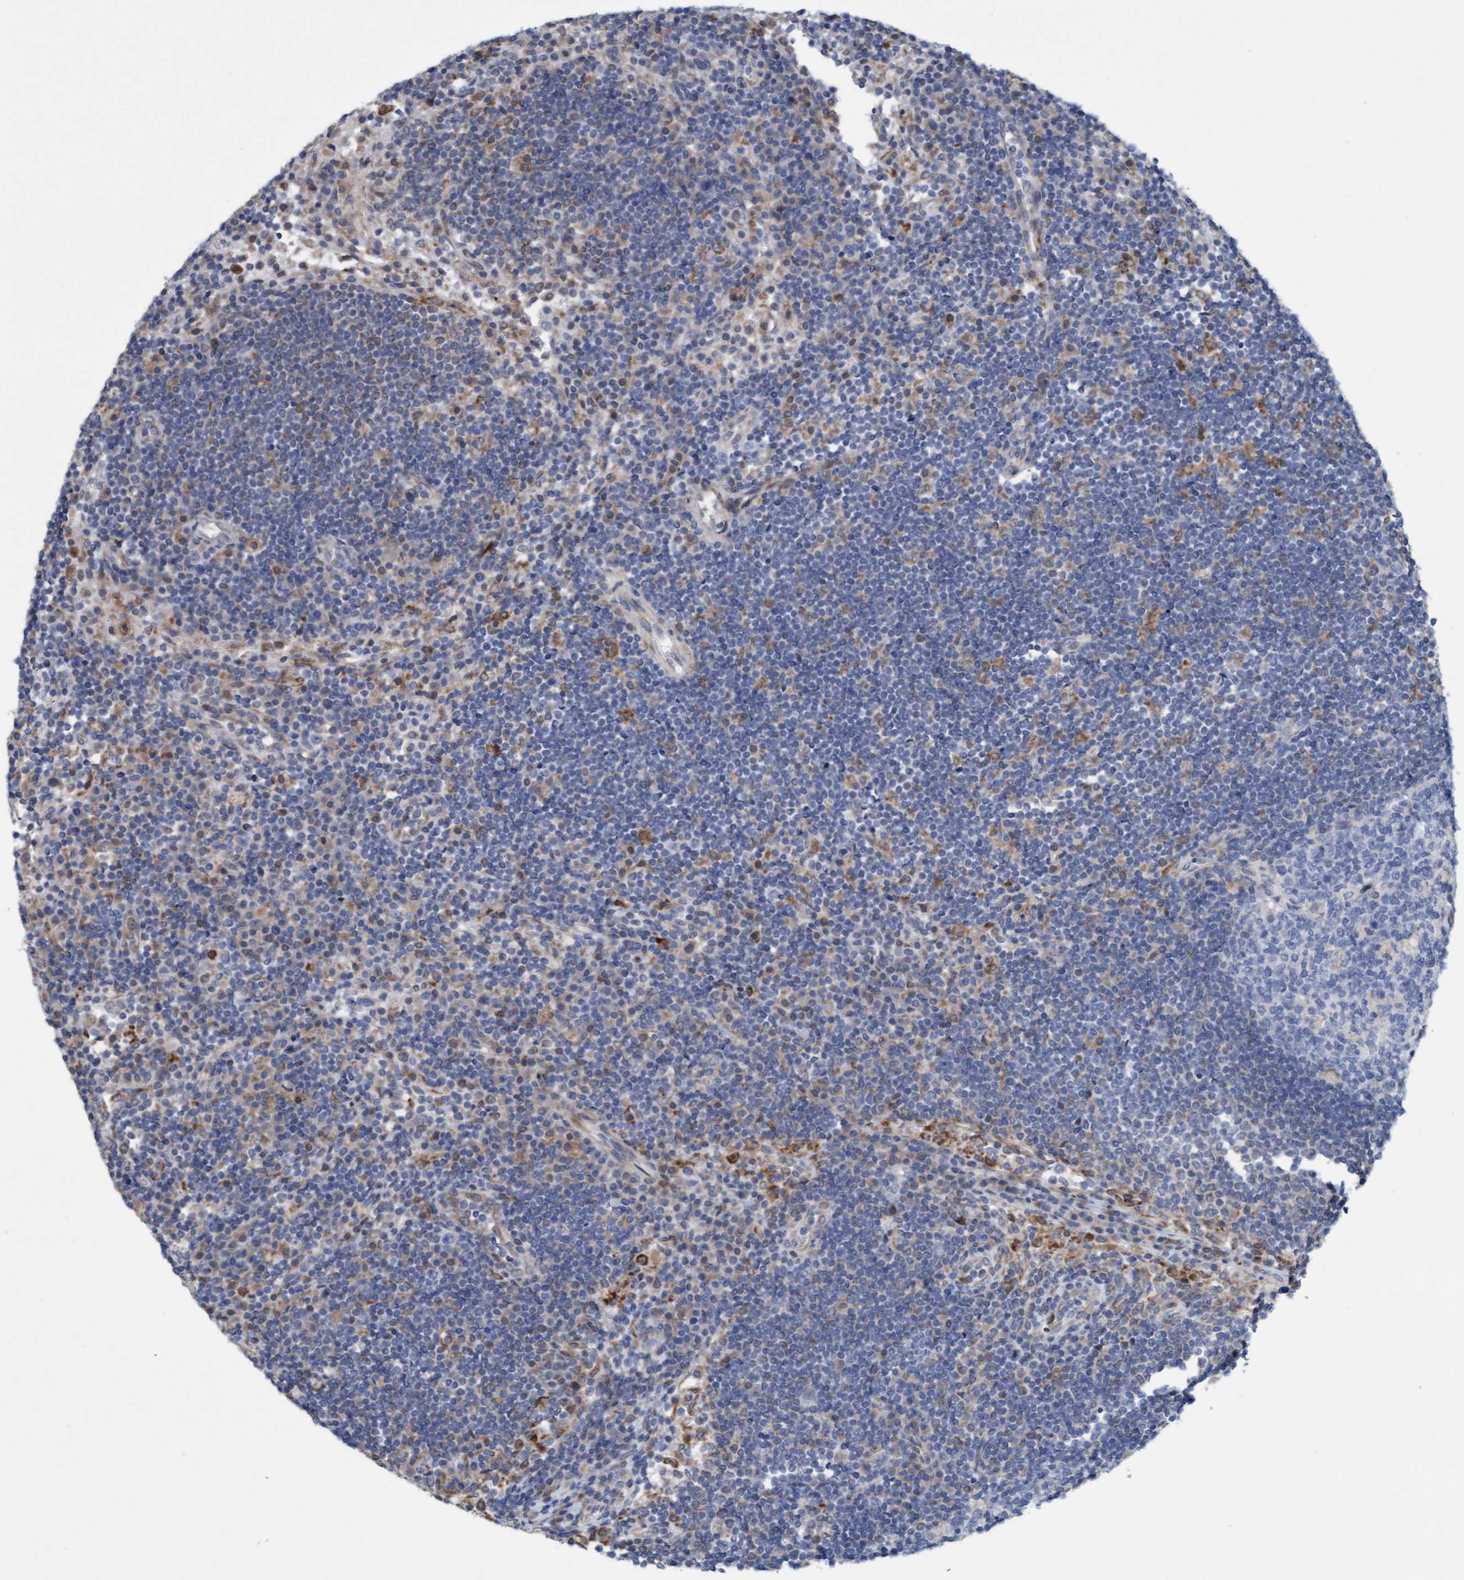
{"staining": {"intensity": "negative", "quantity": "none", "location": "none"}, "tissue": "lymph node", "cell_type": "Germinal center cells", "image_type": "normal", "snomed": [{"axis": "morphology", "description": "Normal tissue, NOS"}, {"axis": "topography", "description": "Lymph node"}], "caption": "Immunohistochemistry (IHC) histopathology image of normal human lymph node stained for a protein (brown), which displays no expression in germinal center cells. (DAB immunohistochemistry with hematoxylin counter stain).", "gene": "SLC28A3", "patient": {"sex": "female", "age": 53}}